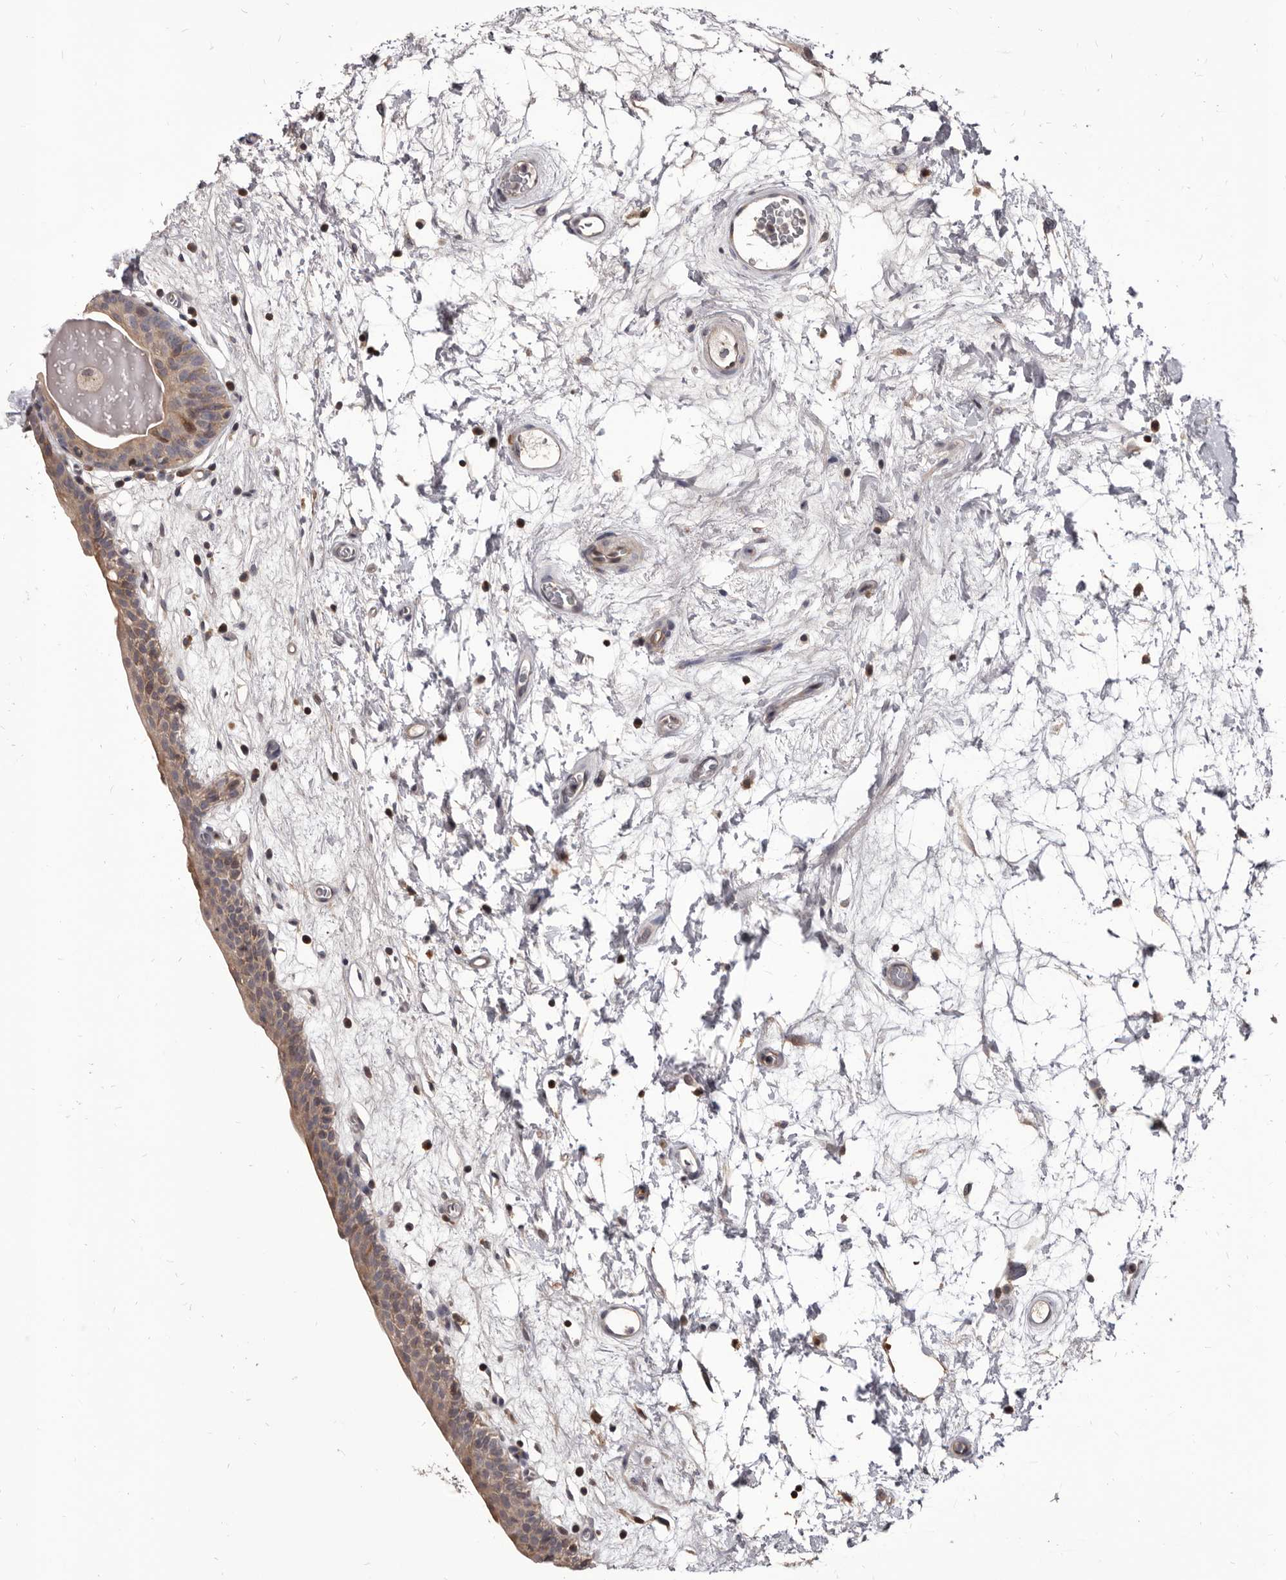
{"staining": {"intensity": "weak", "quantity": "25%-75%", "location": "cytoplasmic/membranous"}, "tissue": "urinary bladder", "cell_type": "Urothelial cells", "image_type": "normal", "snomed": [{"axis": "morphology", "description": "Normal tissue, NOS"}, {"axis": "topography", "description": "Urinary bladder"}], "caption": "DAB immunohistochemical staining of unremarkable human urinary bladder shows weak cytoplasmic/membranous protein positivity in about 25%-75% of urothelial cells. The staining was performed using DAB to visualize the protein expression in brown, while the nuclei were stained in blue with hematoxylin (Magnification: 20x).", "gene": "MAP3K14", "patient": {"sex": "male", "age": 83}}